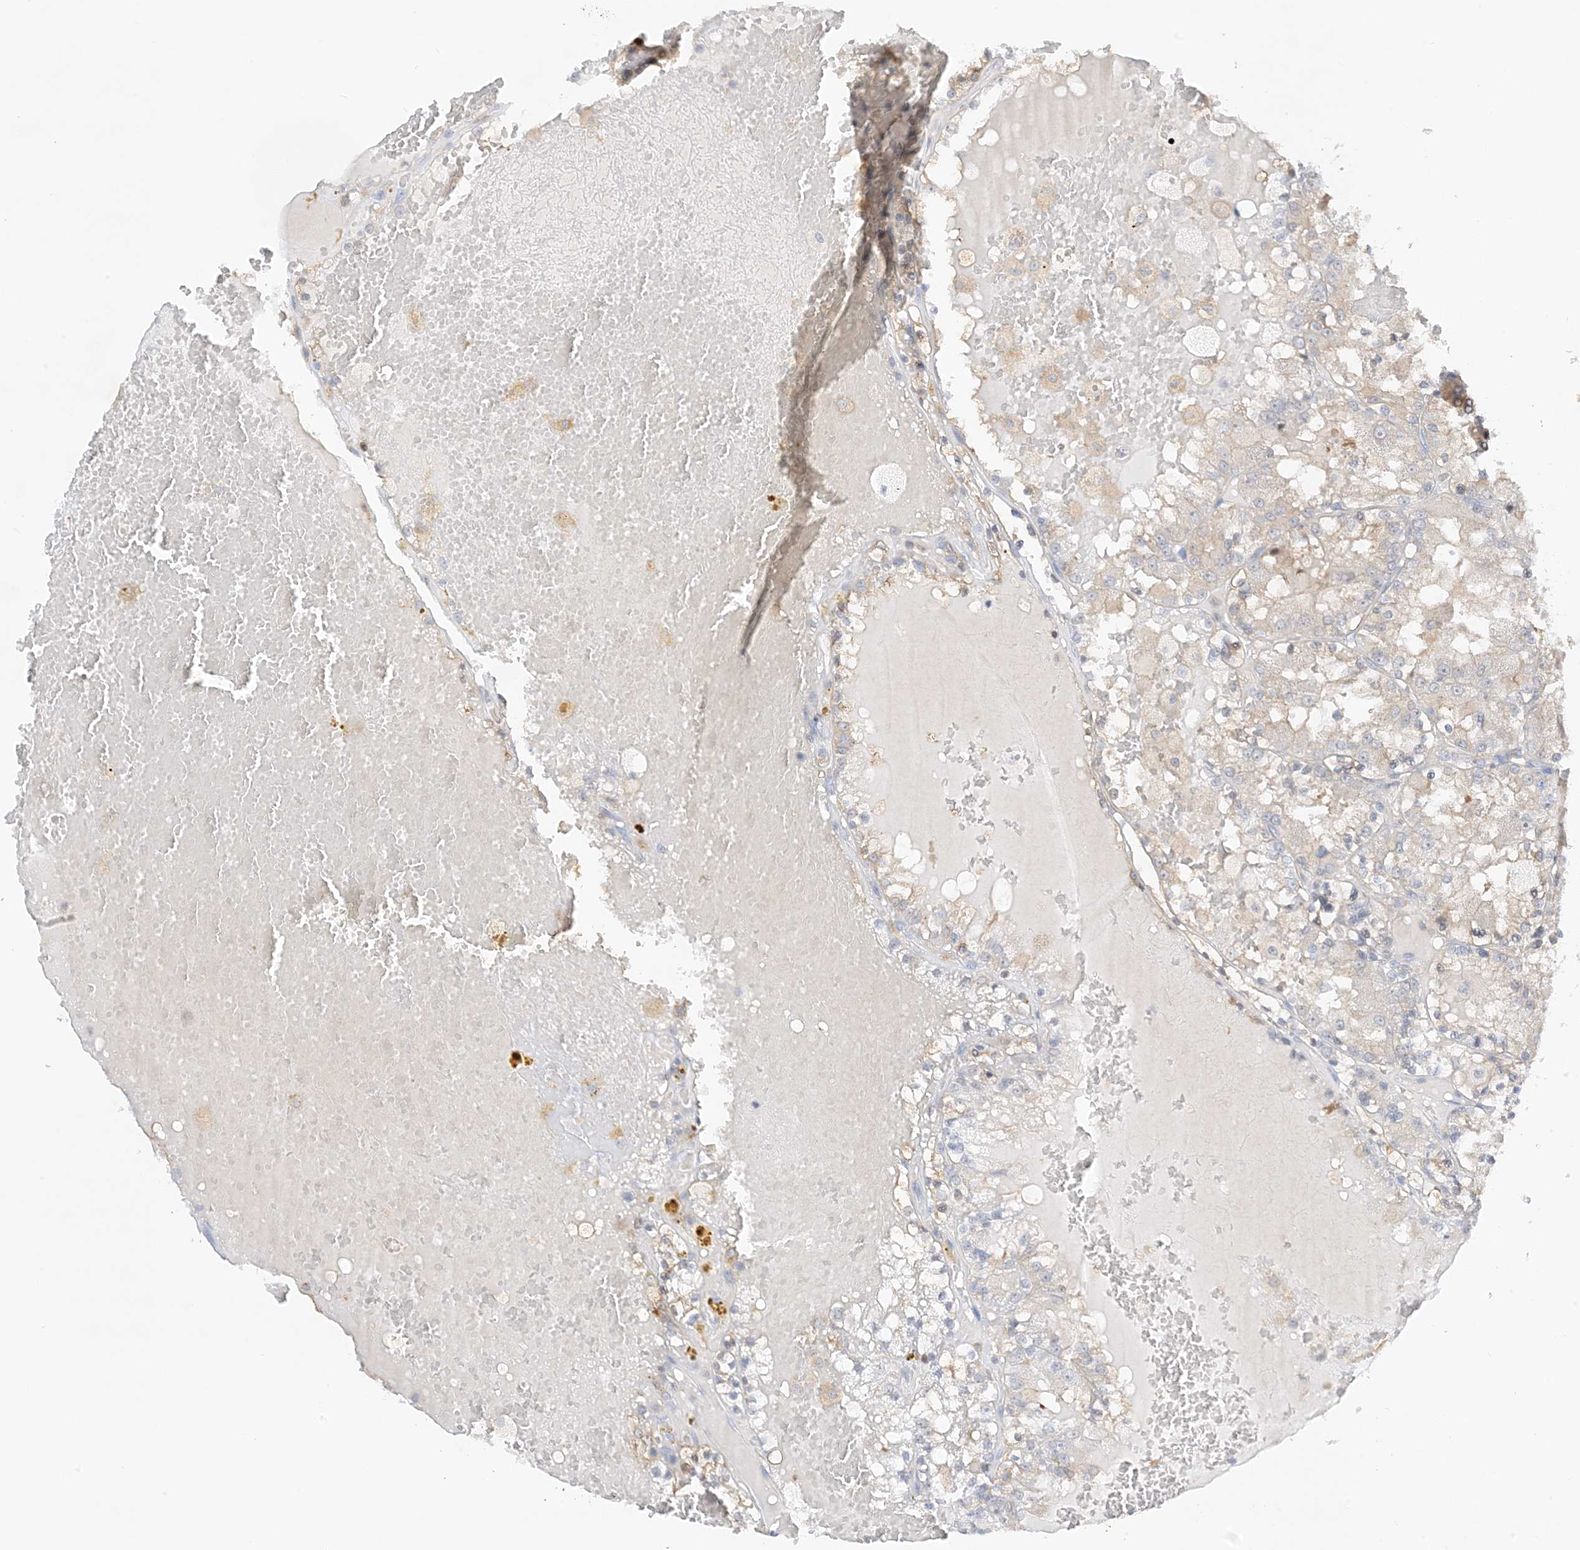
{"staining": {"intensity": "negative", "quantity": "none", "location": "none"}, "tissue": "renal cancer", "cell_type": "Tumor cells", "image_type": "cancer", "snomed": [{"axis": "morphology", "description": "Adenocarcinoma, NOS"}, {"axis": "topography", "description": "Kidney"}], "caption": "Immunohistochemical staining of renal cancer (adenocarcinoma) reveals no significant positivity in tumor cells.", "gene": "KIFBP", "patient": {"sex": "female", "age": 56}}